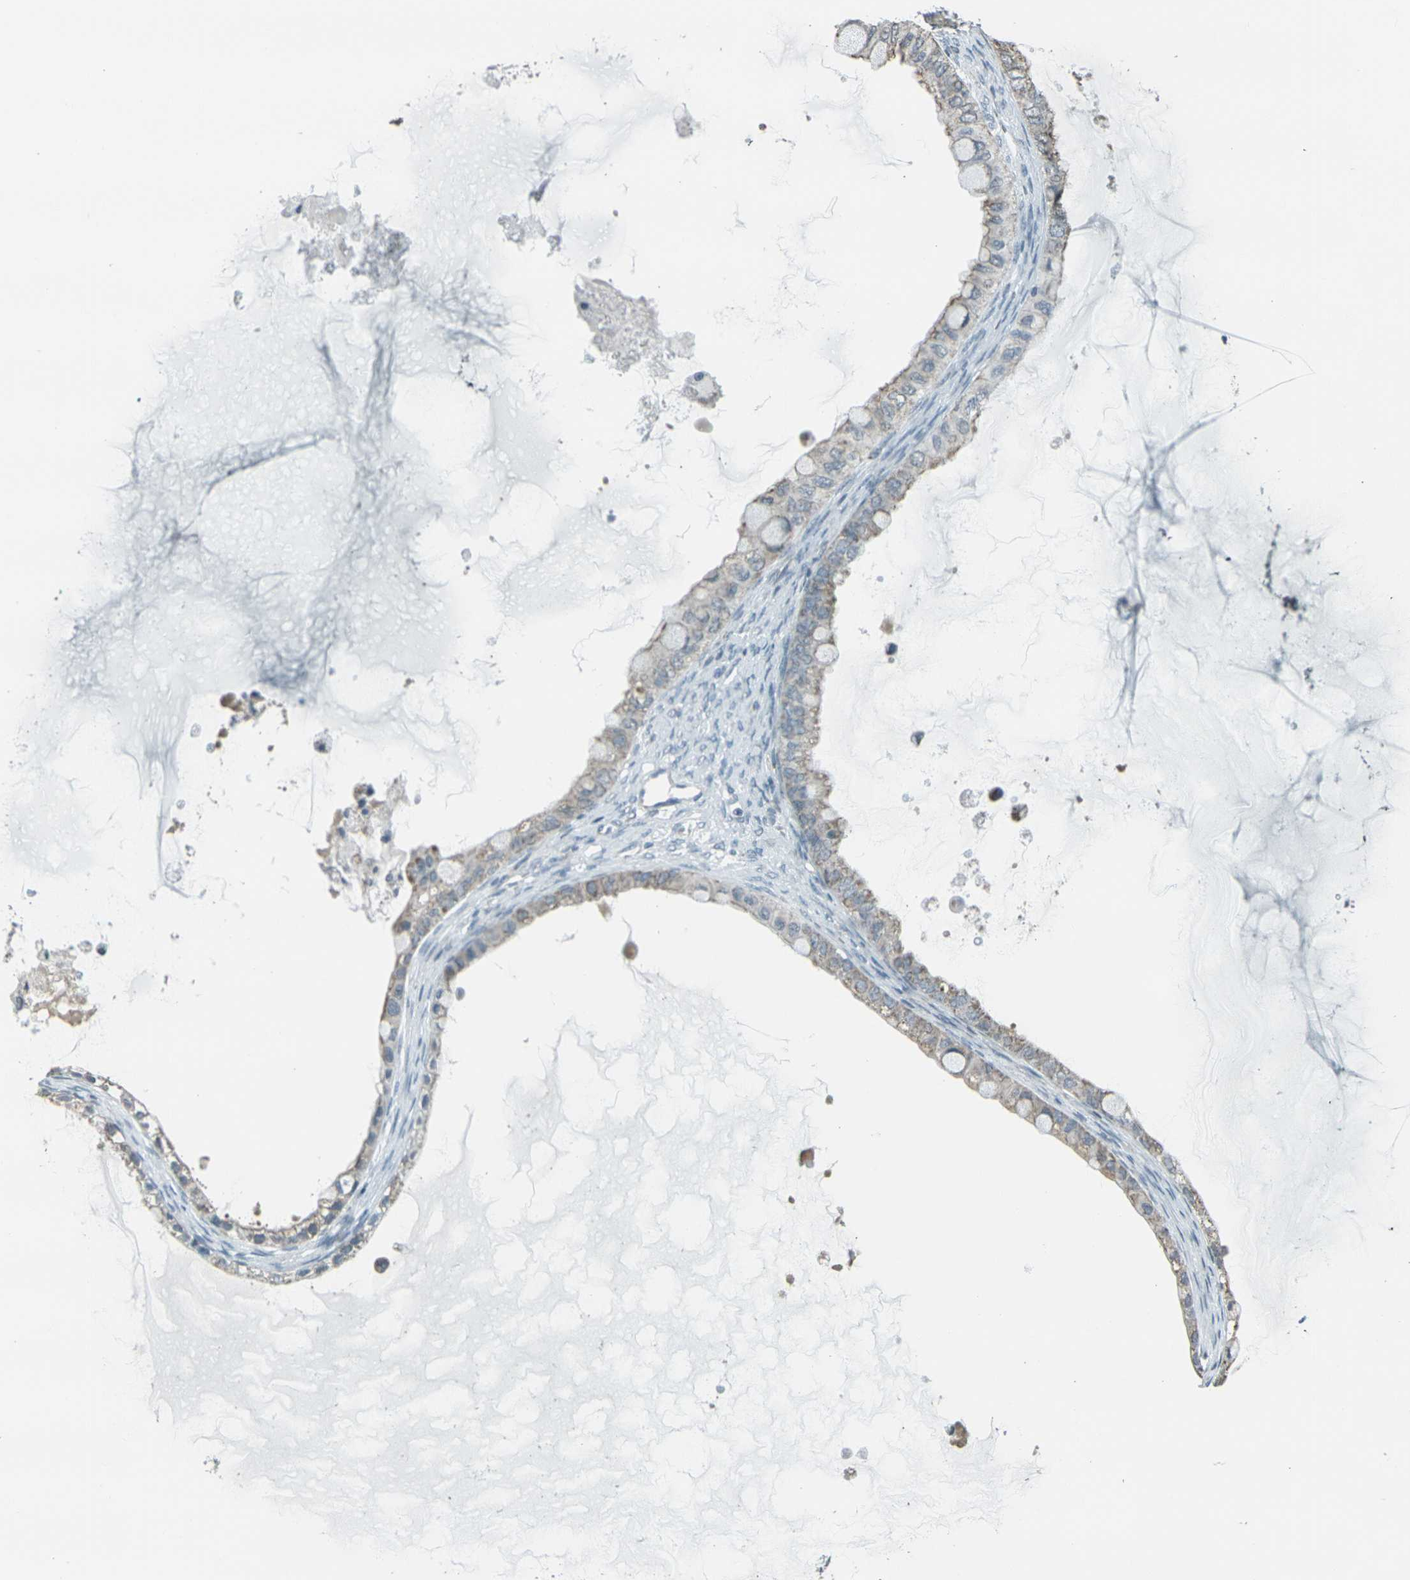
{"staining": {"intensity": "moderate", "quantity": "25%-75%", "location": "cytoplasmic/membranous"}, "tissue": "ovarian cancer", "cell_type": "Tumor cells", "image_type": "cancer", "snomed": [{"axis": "morphology", "description": "Cystadenocarcinoma, mucinous, NOS"}, {"axis": "topography", "description": "Ovary"}], "caption": "IHC image of ovarian cancer stained for a protein (brown), which displays medium levels of moderate cytoplasmic/membranous expression in approximately 25%-75% of tumor cells.", "gene": "H2BC1", "patient": {"sex": "female", "age": 80}}